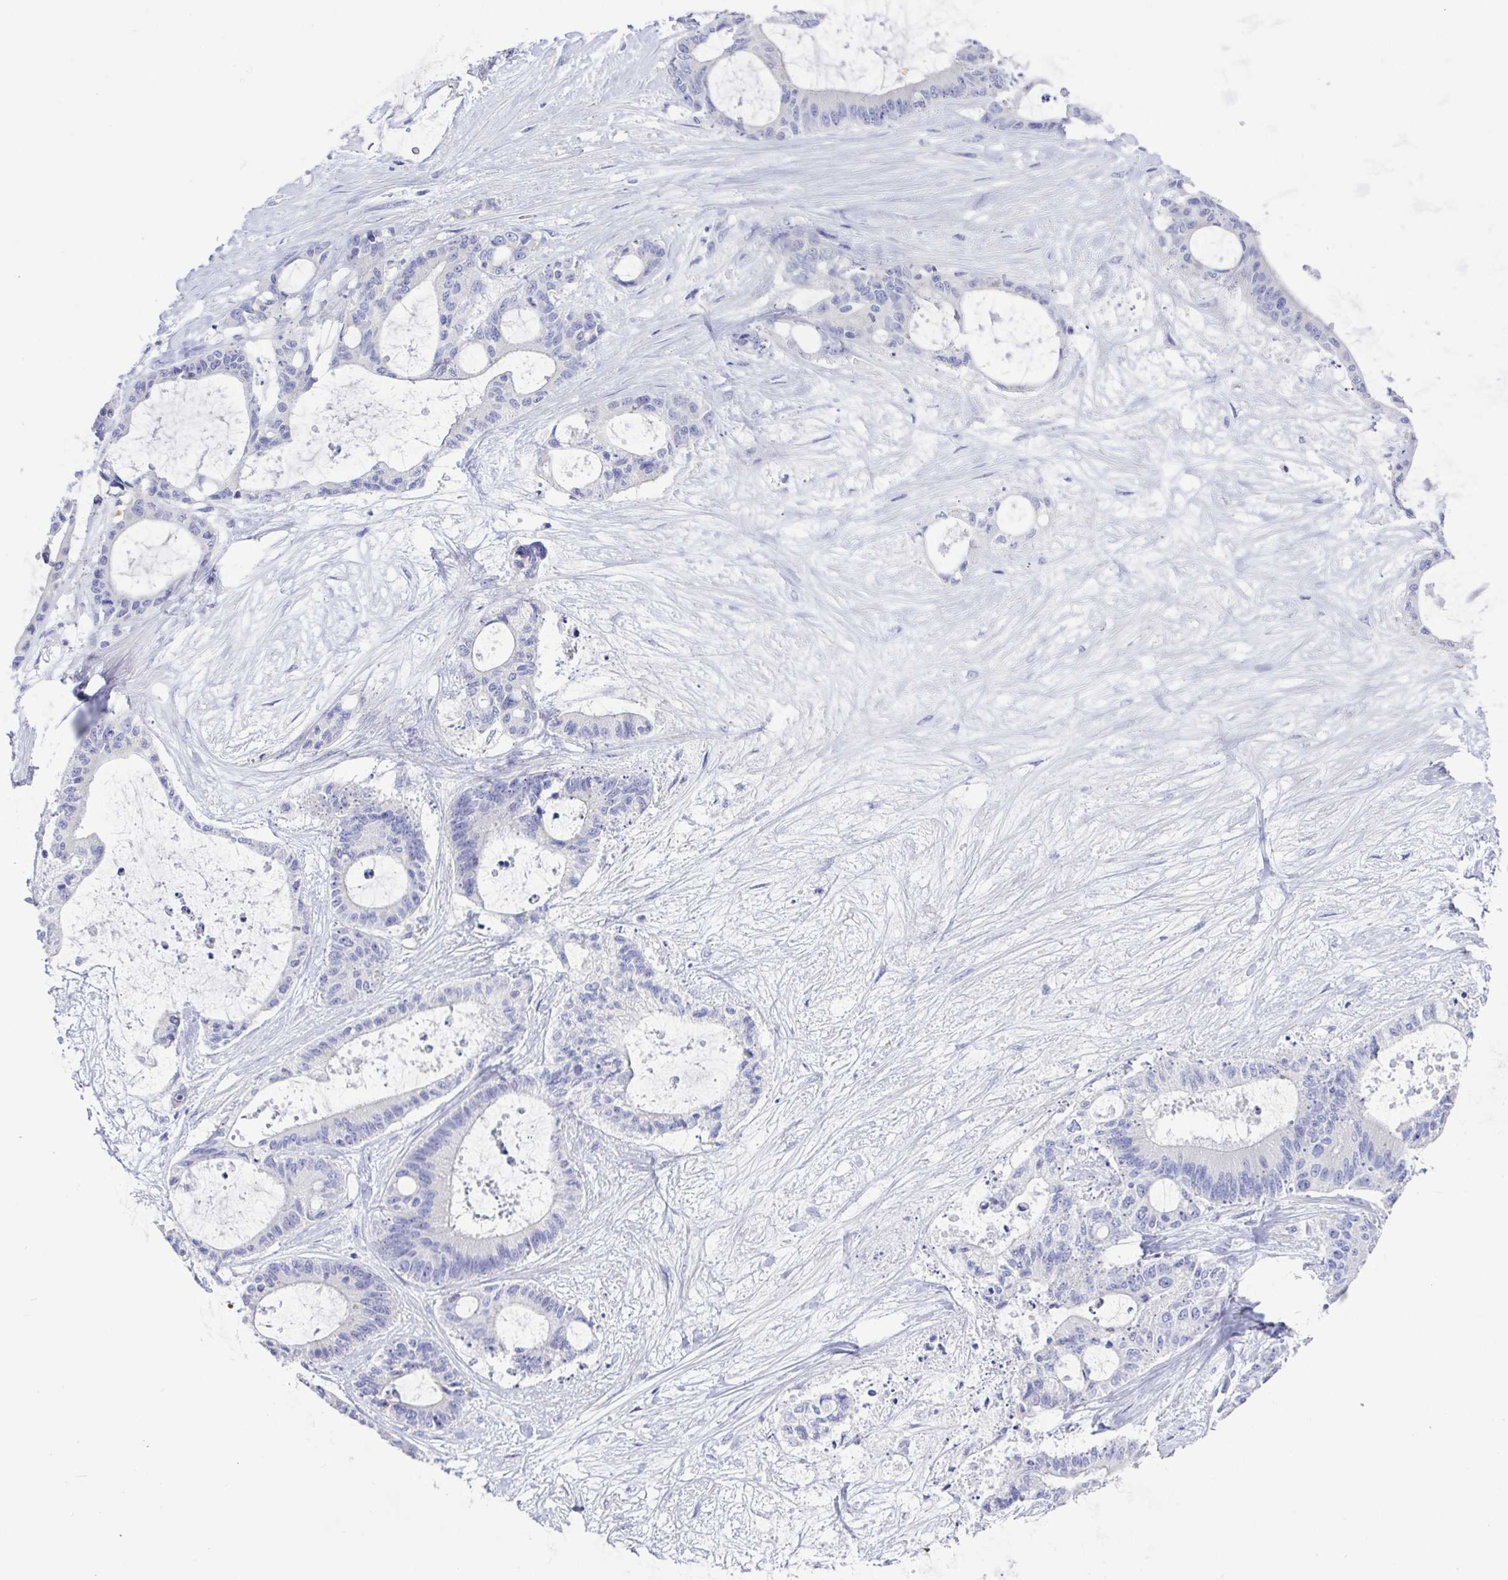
{"staining": {"intensity": "negative", "quantity": "none", "location": "none"}, "tissue": "liver cancer", "cell_type": "Tumor cells", "image_type": "cancer", "snomed": [{"axis": "morphology", "description": "Normal tissue, NOS"}, {"axis": "morphology", "description": "Cholangiocarcinoma"}, {"axis": "topography", "description": "Liver"}, {"axis": "topography", "description": "Peripheral nerve tissue"}], "caption": "An IHC histopathology image of liver cholangiocarcinoma is shown. There is no staining in tumor cells of liver cholangiocarcinoma.", "gene": "MED11", "patient": {"sex": "female", "age": 73}}